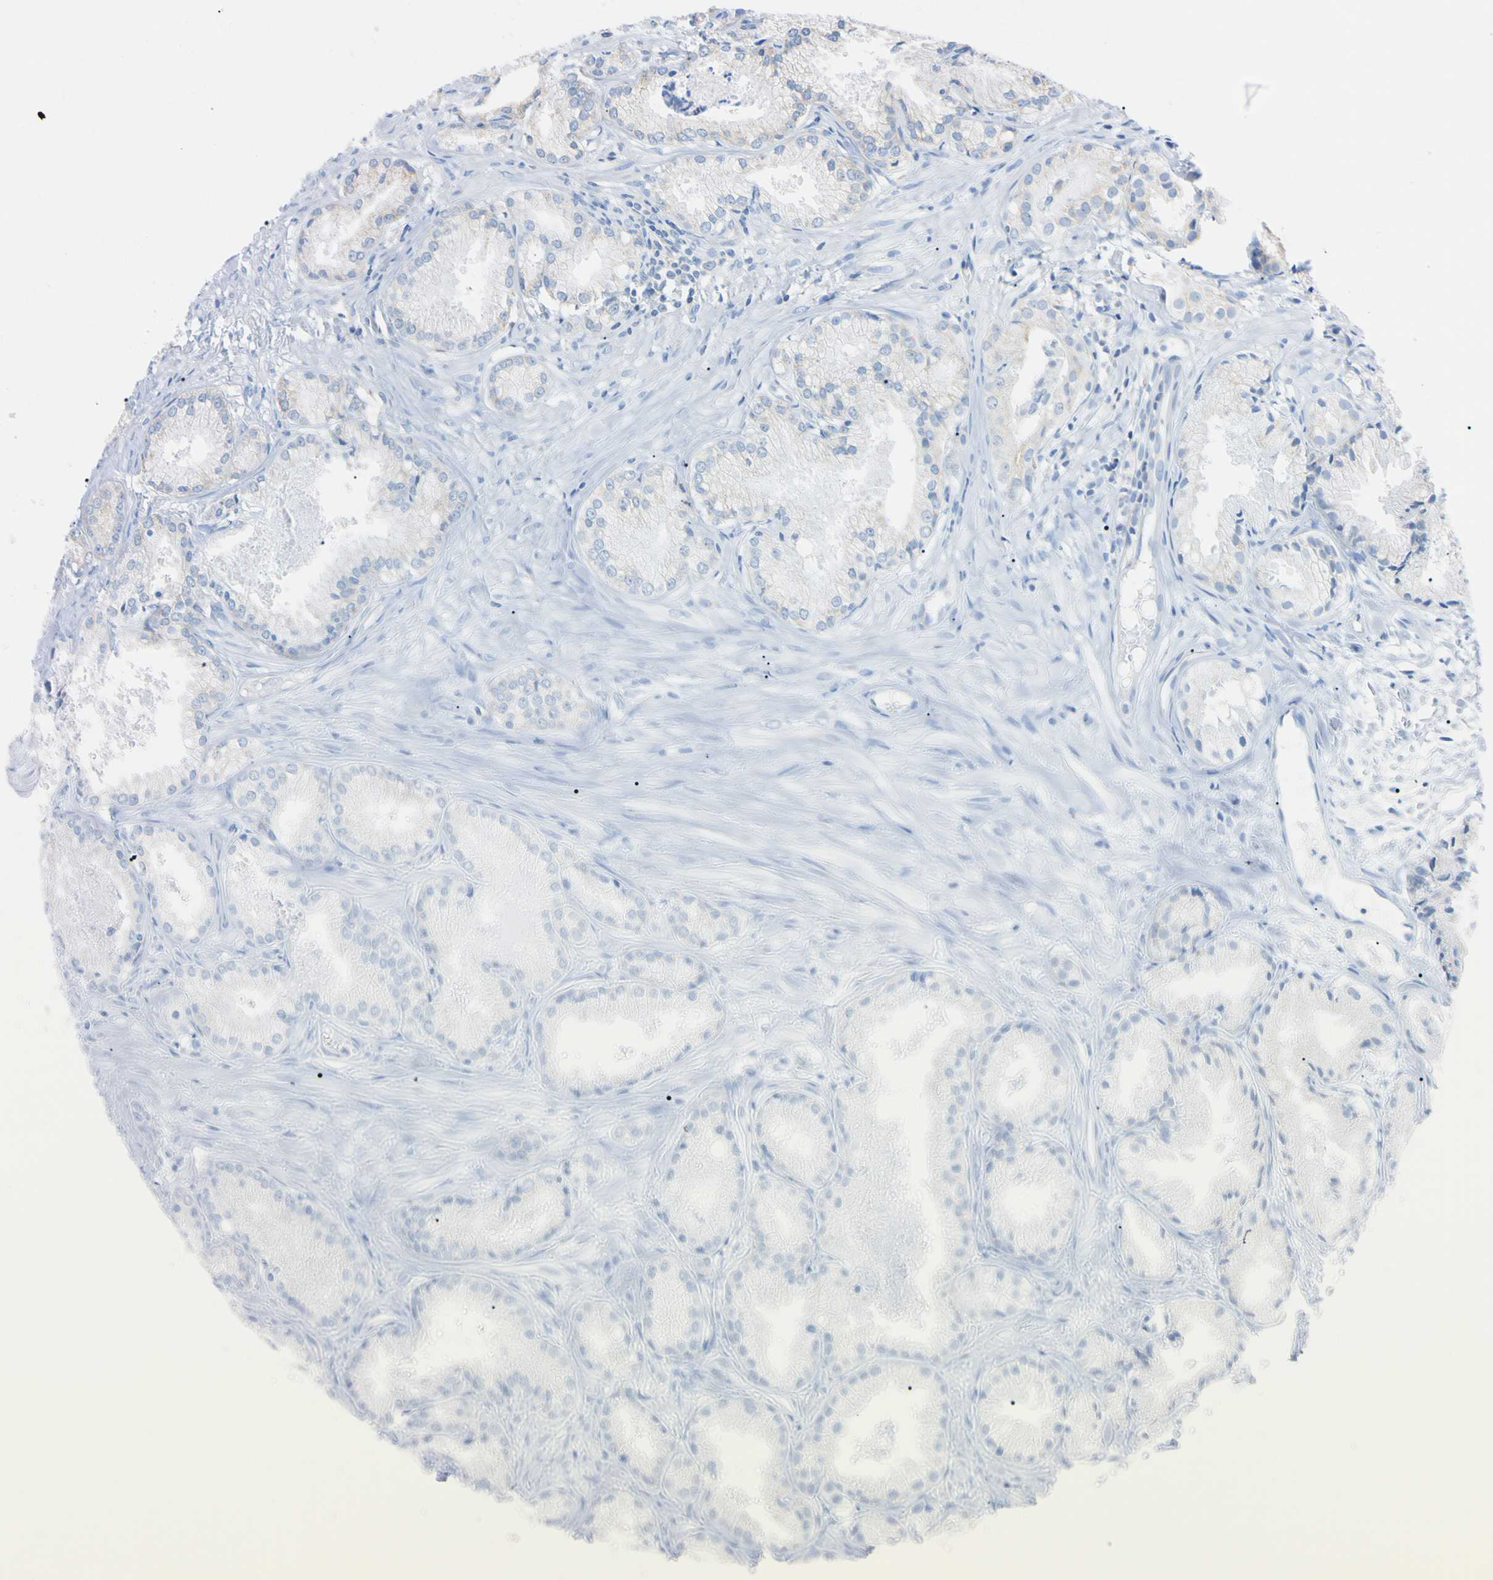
{"staining": {"intensity": "moderate", "quantity": ">75%", "location": "cytoplasmic/membranous"}, "tissue": "prostate cancer", "cell_type": "Tumor cells", "image_type": "cancer", "snomed": [{"axis": "morphology", "description": "Adenocarcinoma, Low grade"}, {"axis": "topography", "description": "Prostate"}], "caption": "Immunohistochemical staining of human prostate cancer (low-grade adenocarcinoma) shows medium levels of moderate cytoplasmic/membranous positivity in about >75% of tumor cells.", "gene": "CLPP", "patient": {"sex": "male", "age": 72}}